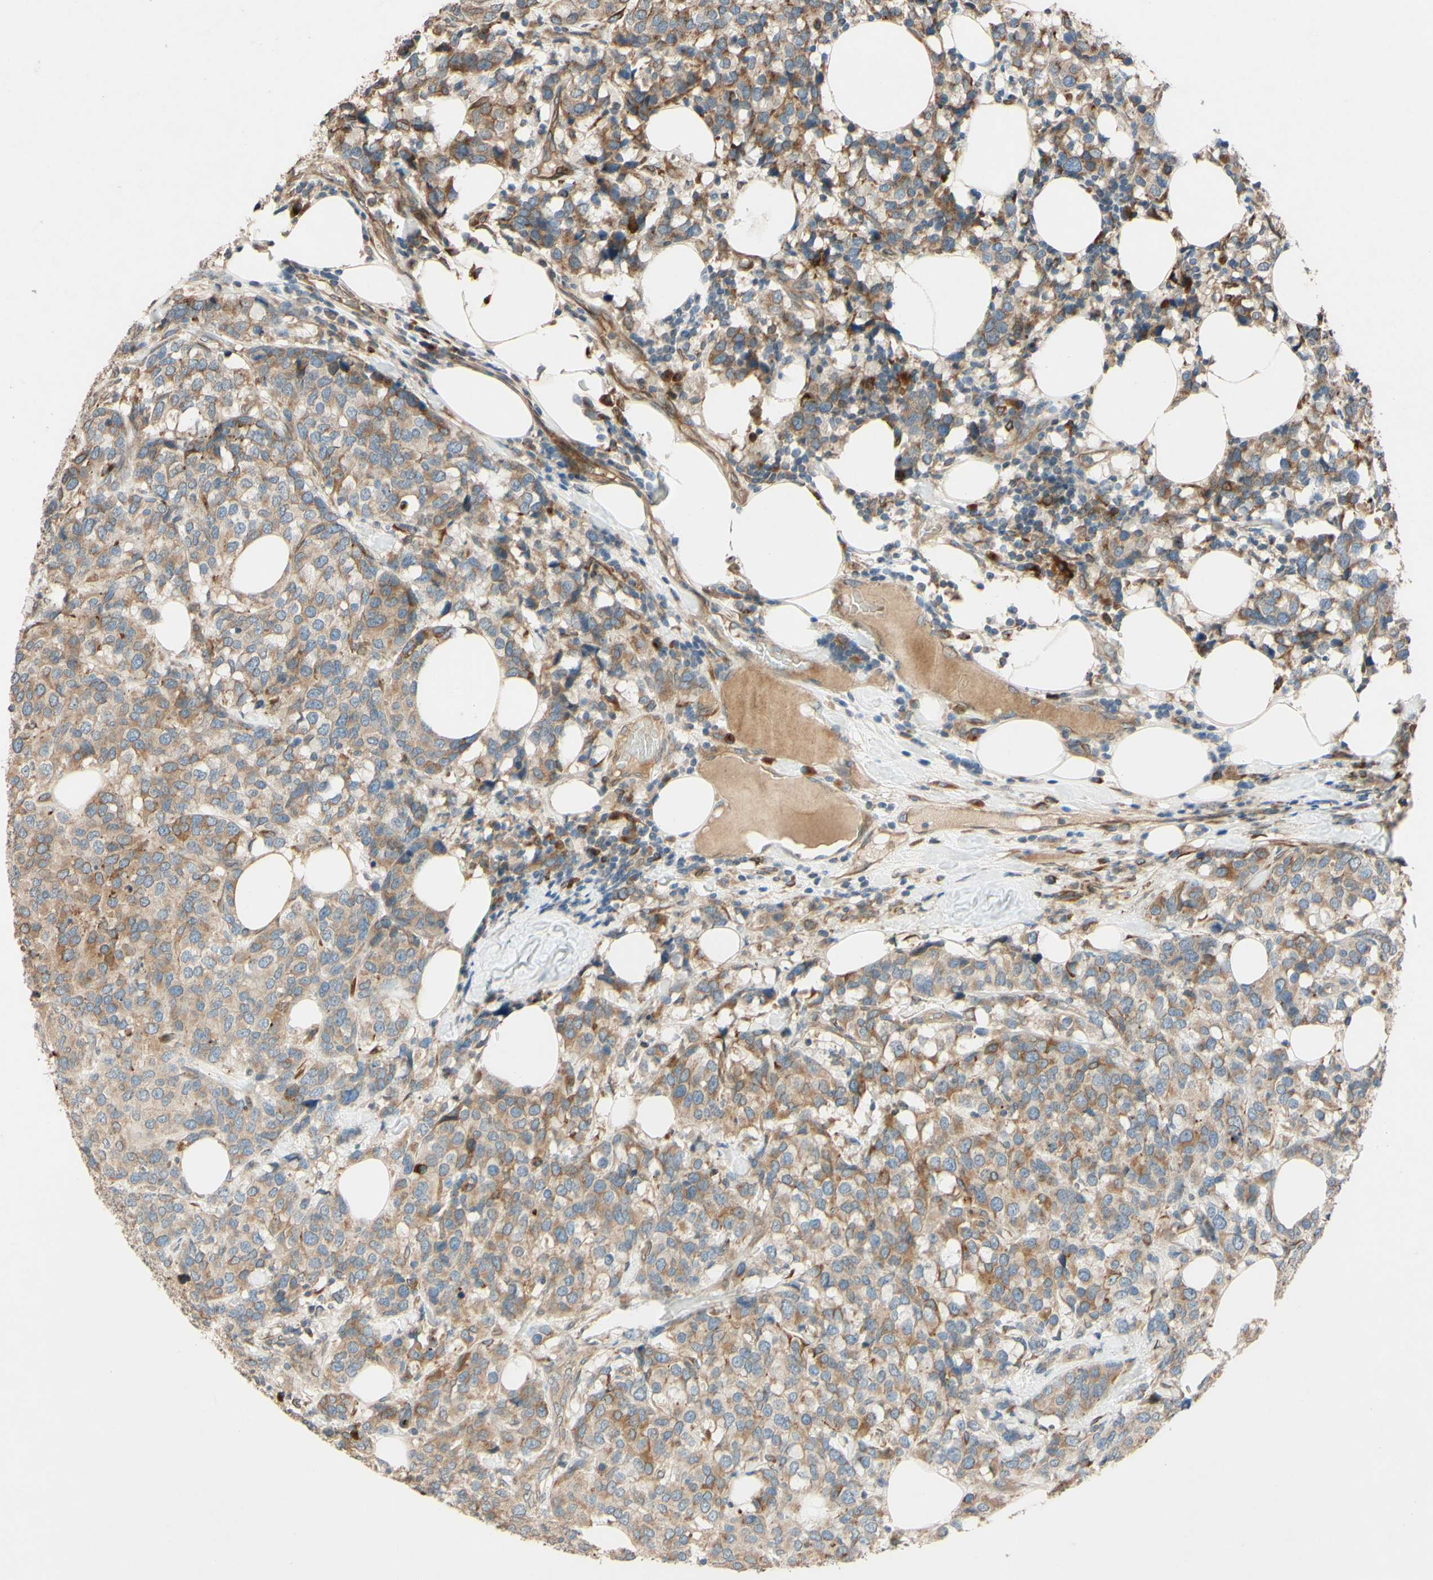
{"staining": {"intensity": "moderate", "quantity": "25%-75%", "location": "cytoplasmic/membranous"}, "tissue": "breast cancer", "cell_type": "Tumor cells", "image_type": "cancer", "snomed": [{"axis": "morphology", "description": "Lobular carcinoma"}, {"axis": "topography", "description": "Breast"}], "caption": "Lobular carcinoma (breast) stained for a protein exhibits moderate cytoplasmic/membranous positivity in tumor cells.", "gene": "PTPRU", "patient": {"sex": "female", "age": 59}}